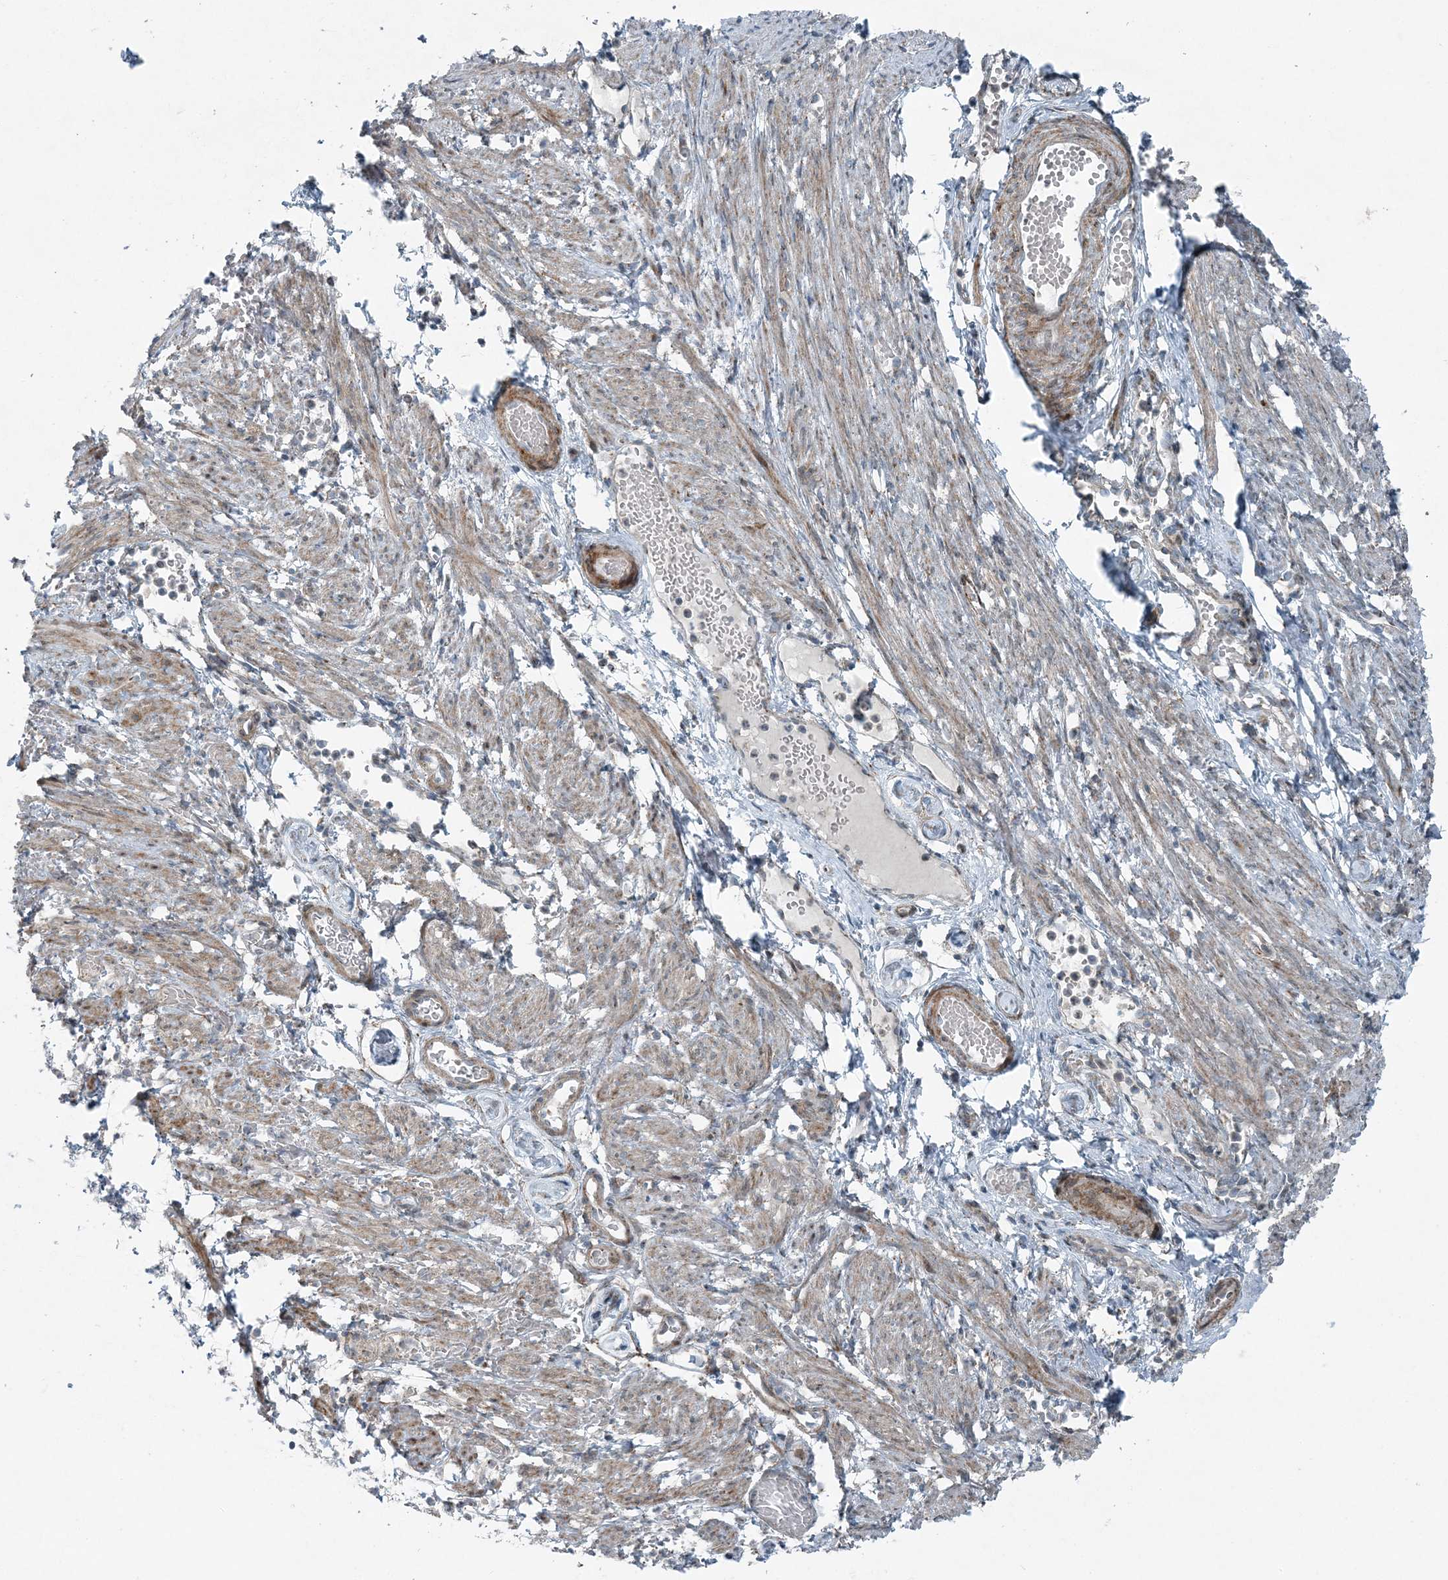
{"staining": {"intensity": "negative", "quantity": "none", "location": "none"}, "tissue": "adipose tissue", "cell_type": "Adipocytes", "image_type": "normal", "snomed": [{"axis": "morphology", "description": "Normal tissue, NOS"}, {"axis": "topography", "description": "Smooth muscle"}, {"axis": "topography", "description": "Peripheral nerve tissue"}], "caption": "A histopathology image of adipose tissue stained for a protein demonstrates no brown staining in adipocytes. (DAB immunohistochemistry (IHC) visualized using brightfield microscopy, high magnification).", "gene": "GCC2", "patient": {"sex": "female", "age": 39}}